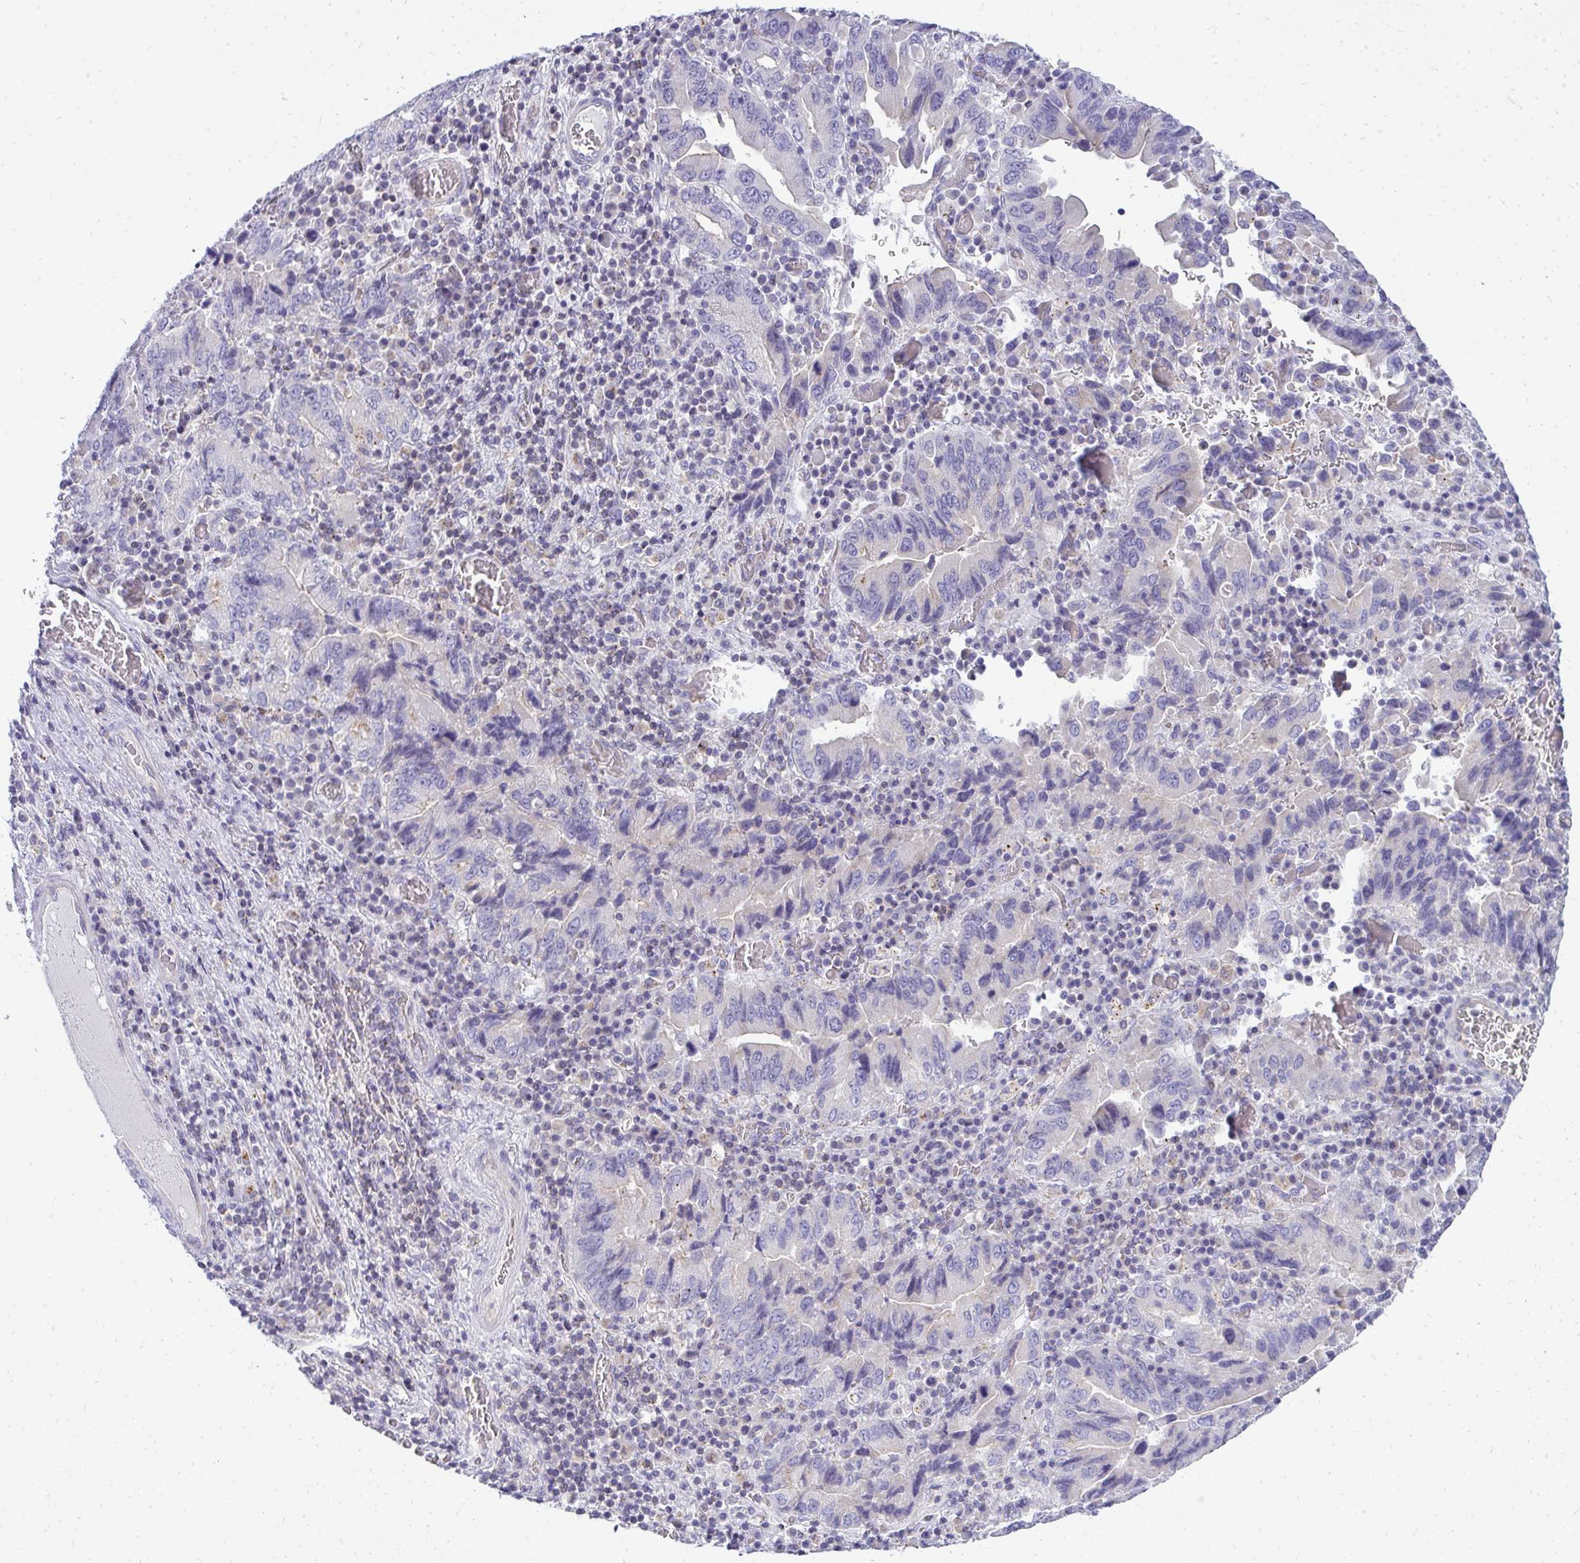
{"staining": {"intensity": "weak", "quantity": "<25%", "location": "cytoplasmic/membranous"}, "tissue": "stomach cancer", "cell_type": "Tumor cells", "image_type": "cancer", "snomed": [{"axis": "morphology", "description": "Adenocarcinoma, NOS"}, {"axis": "topography", "description": "Stomach, upper"}], "caption": "Immunohistochemistry photomicrograph of neoplastic tissue: stomach adenocarcinoma stained with DAB displays no significant protein staining in tumor cells.", "gene": "VPS4B", "patient": {"sex": "male", "age": 74}}